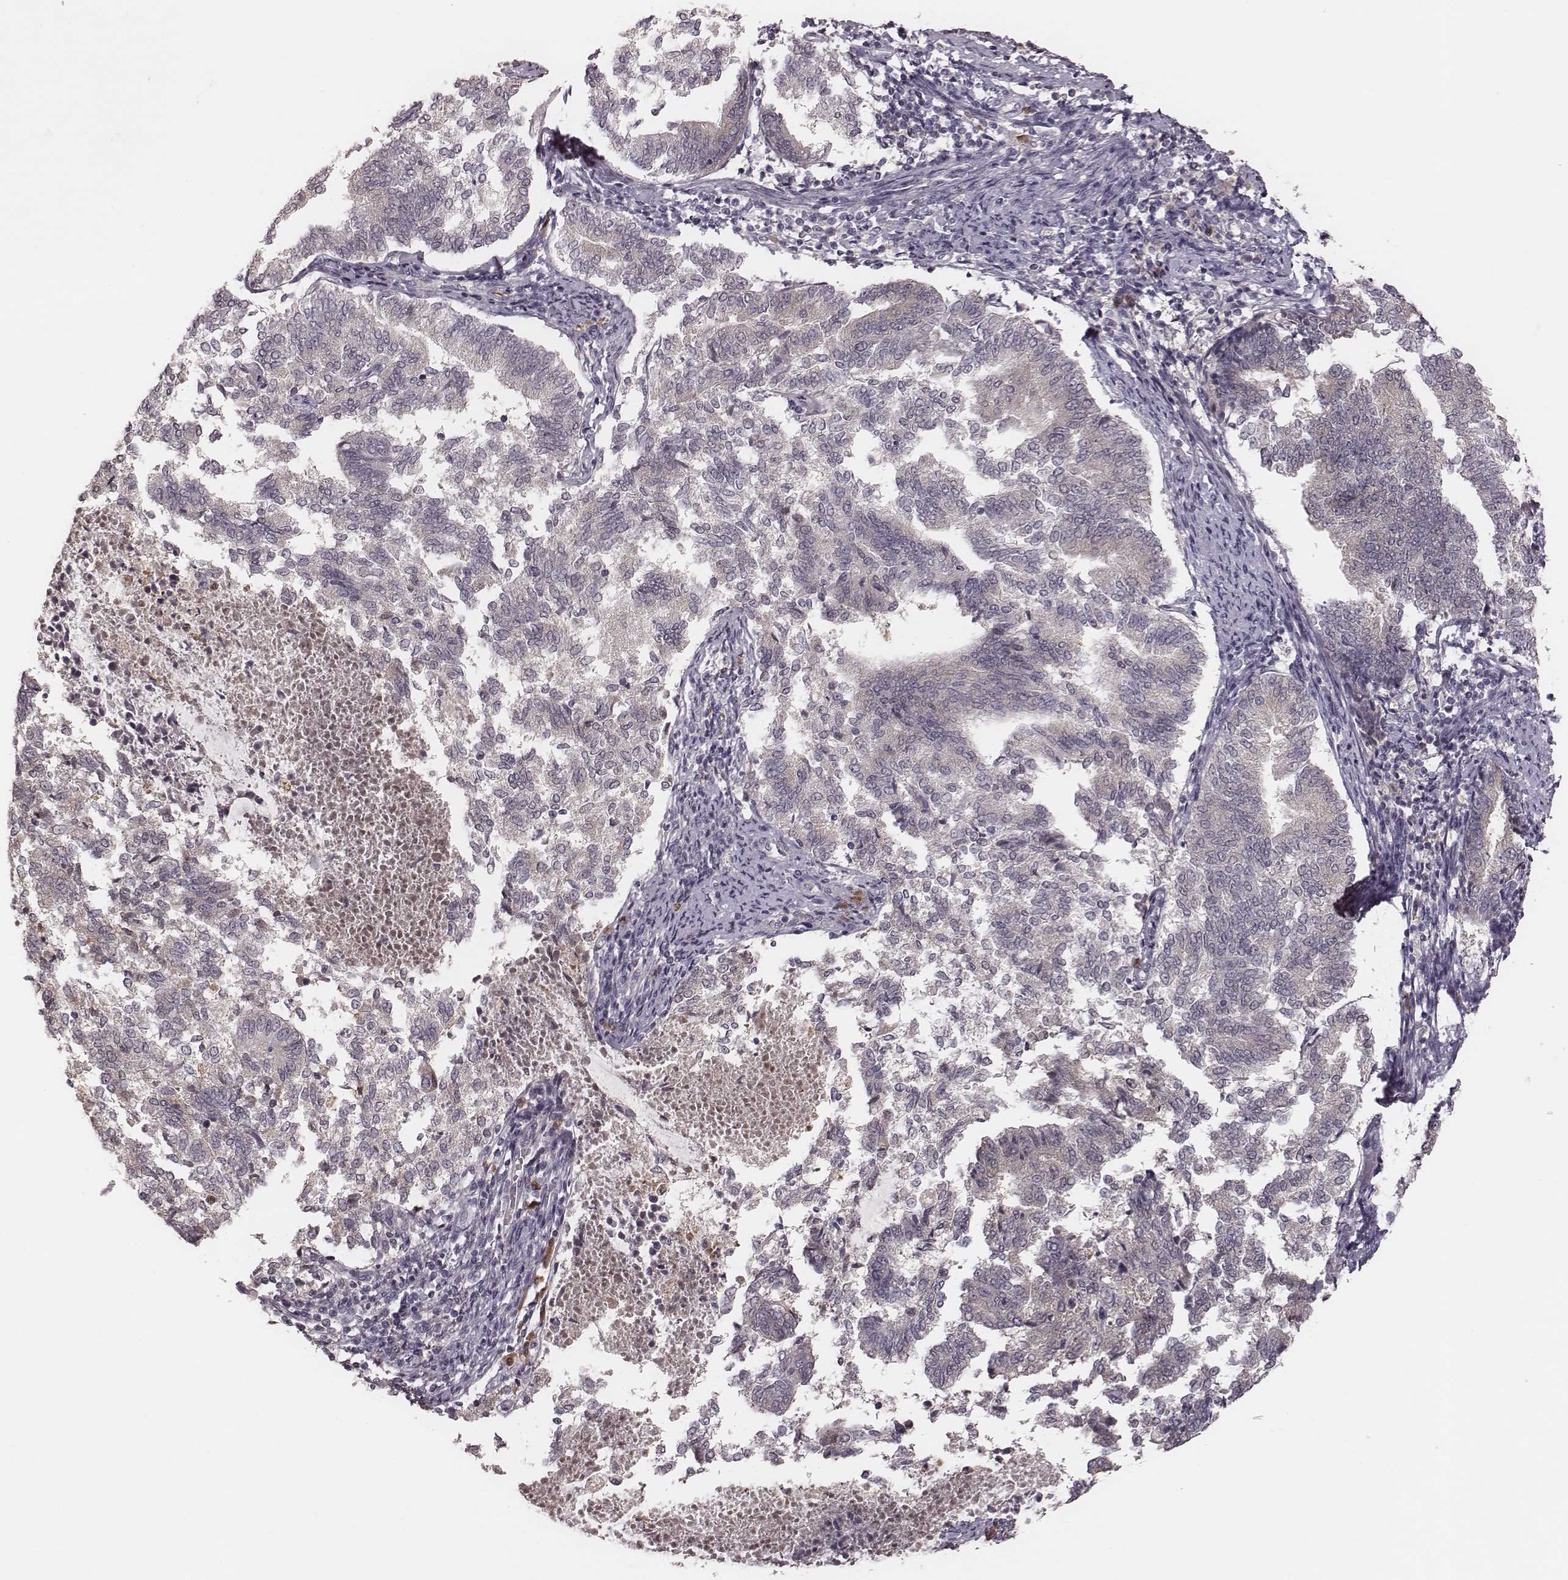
{"staining": {"intensity": "negative", "quantity": "none", "location": "none"}, "tissue": "endometrial cancer", "cell_type": "Tumor cells", "image_type": "cancer", "snomed": [{"axis": "morphology", "description": "Adenocarcinoma, NOS"}, {"axis": "topography", "description": "Endometrium"}], "caption": "IHC photomicrograph of endometrial adenocarcinoma stained for a protein (brown), which displays no staining in tumor cells.", "gene": "P2RX5", "patient": {"sex": "female", "age": 65}}